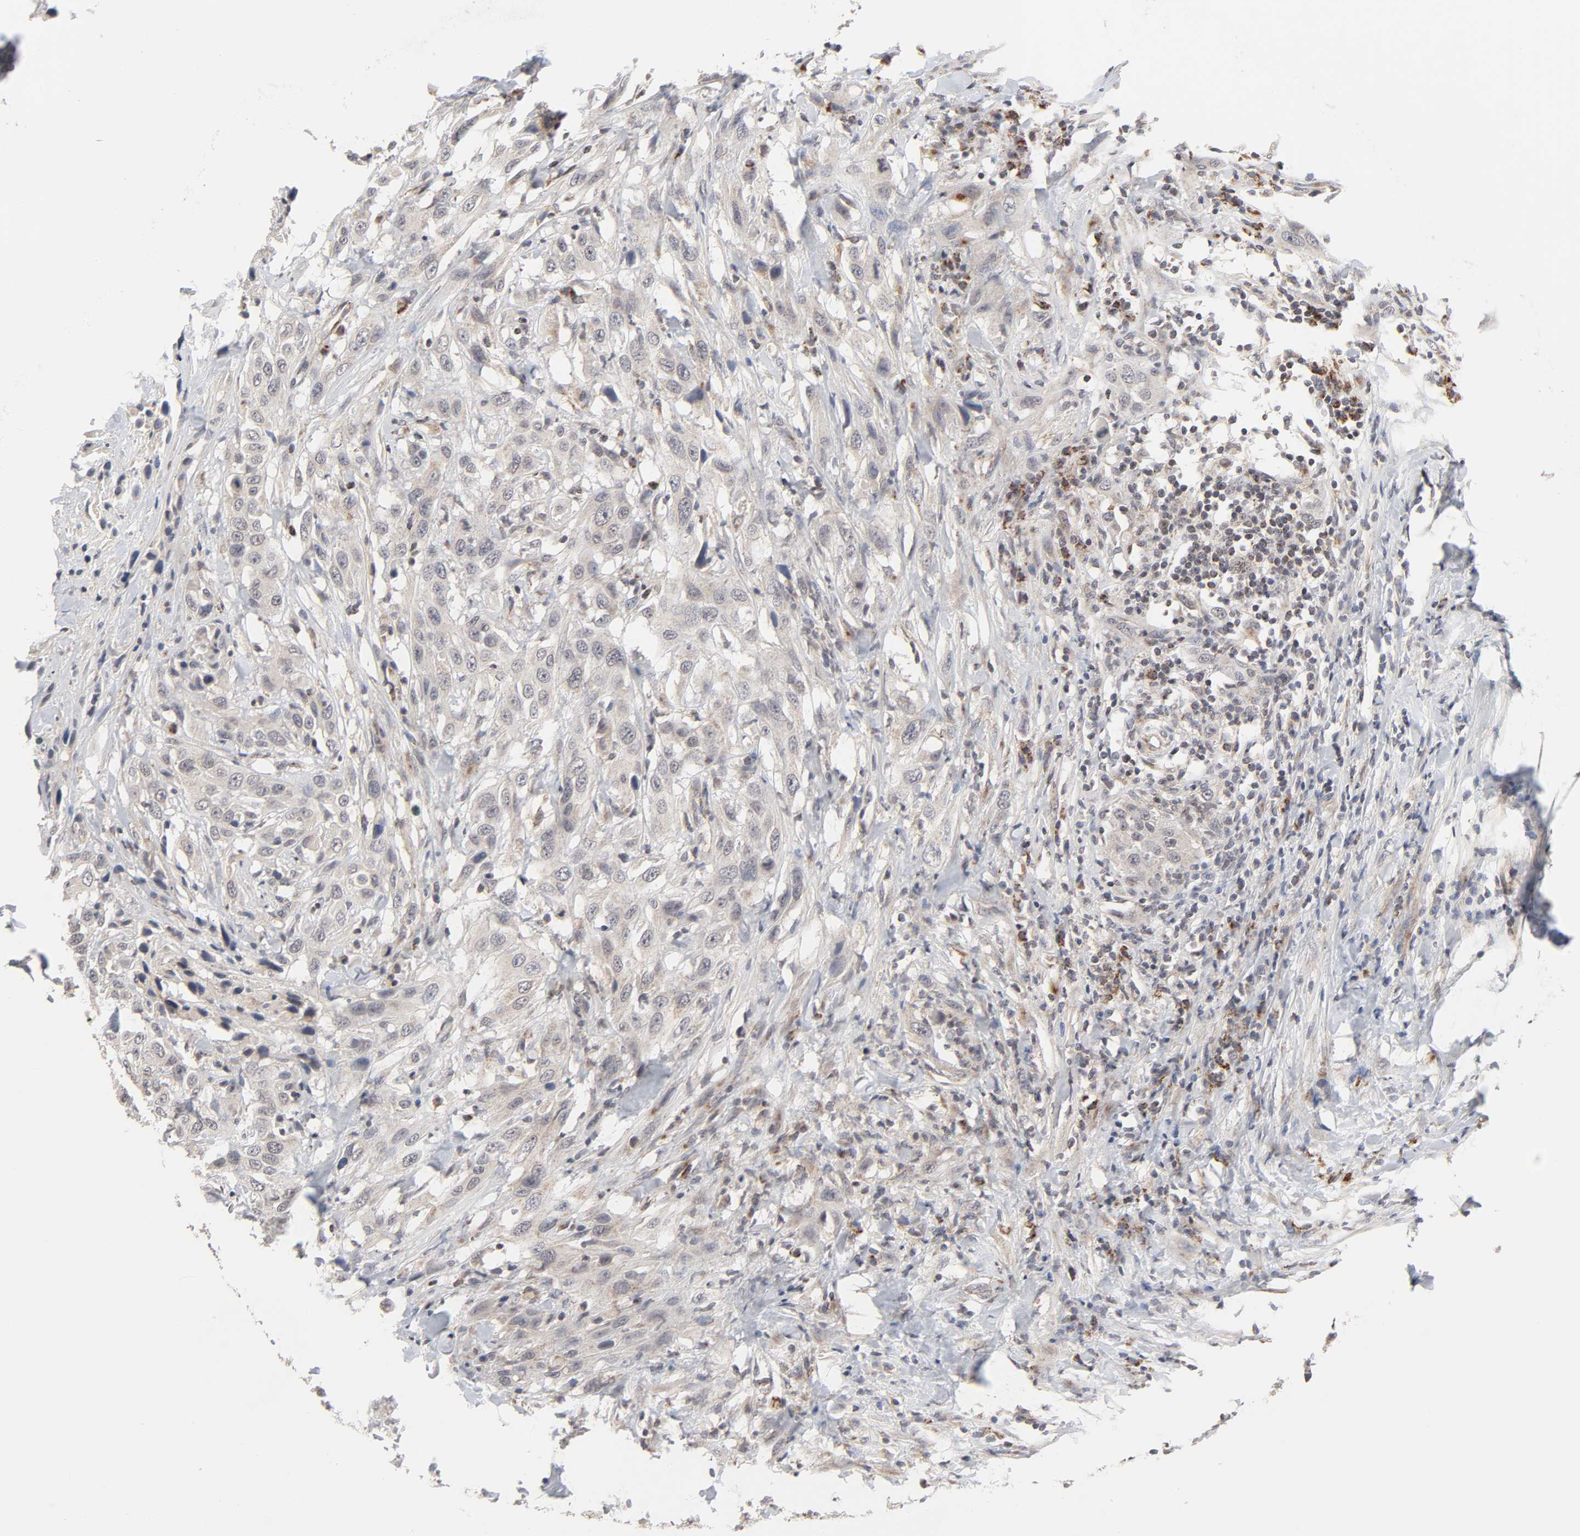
{"staining": {"intensity": "weak", "quantity": ">75%", "location": "cytoplasmic/membranous"}, "tissue": "urothelial cancer", "cell_type": "Tumor cells", "image_type": "cancer", "snomed": [{"axis": "morphology", "description": "Urothelial carcinoma, High grade"}, {"axis": "topography", "description": "Urinary bladder"}], "caption": "IHC staining of urothelial carcinoma (high-grade), which displays low levels of weak cytoplasmic/membranous positivity in approximately >75% of tumor cells indicating weak cytoplasmic/membranous protein positivity. The staining was performed using DAB (brown) for protein detection and nuclei were counterstained in hematoxylin (blue).", "gene": "AUH", "patient": {"sex": "male", "age": 61}}